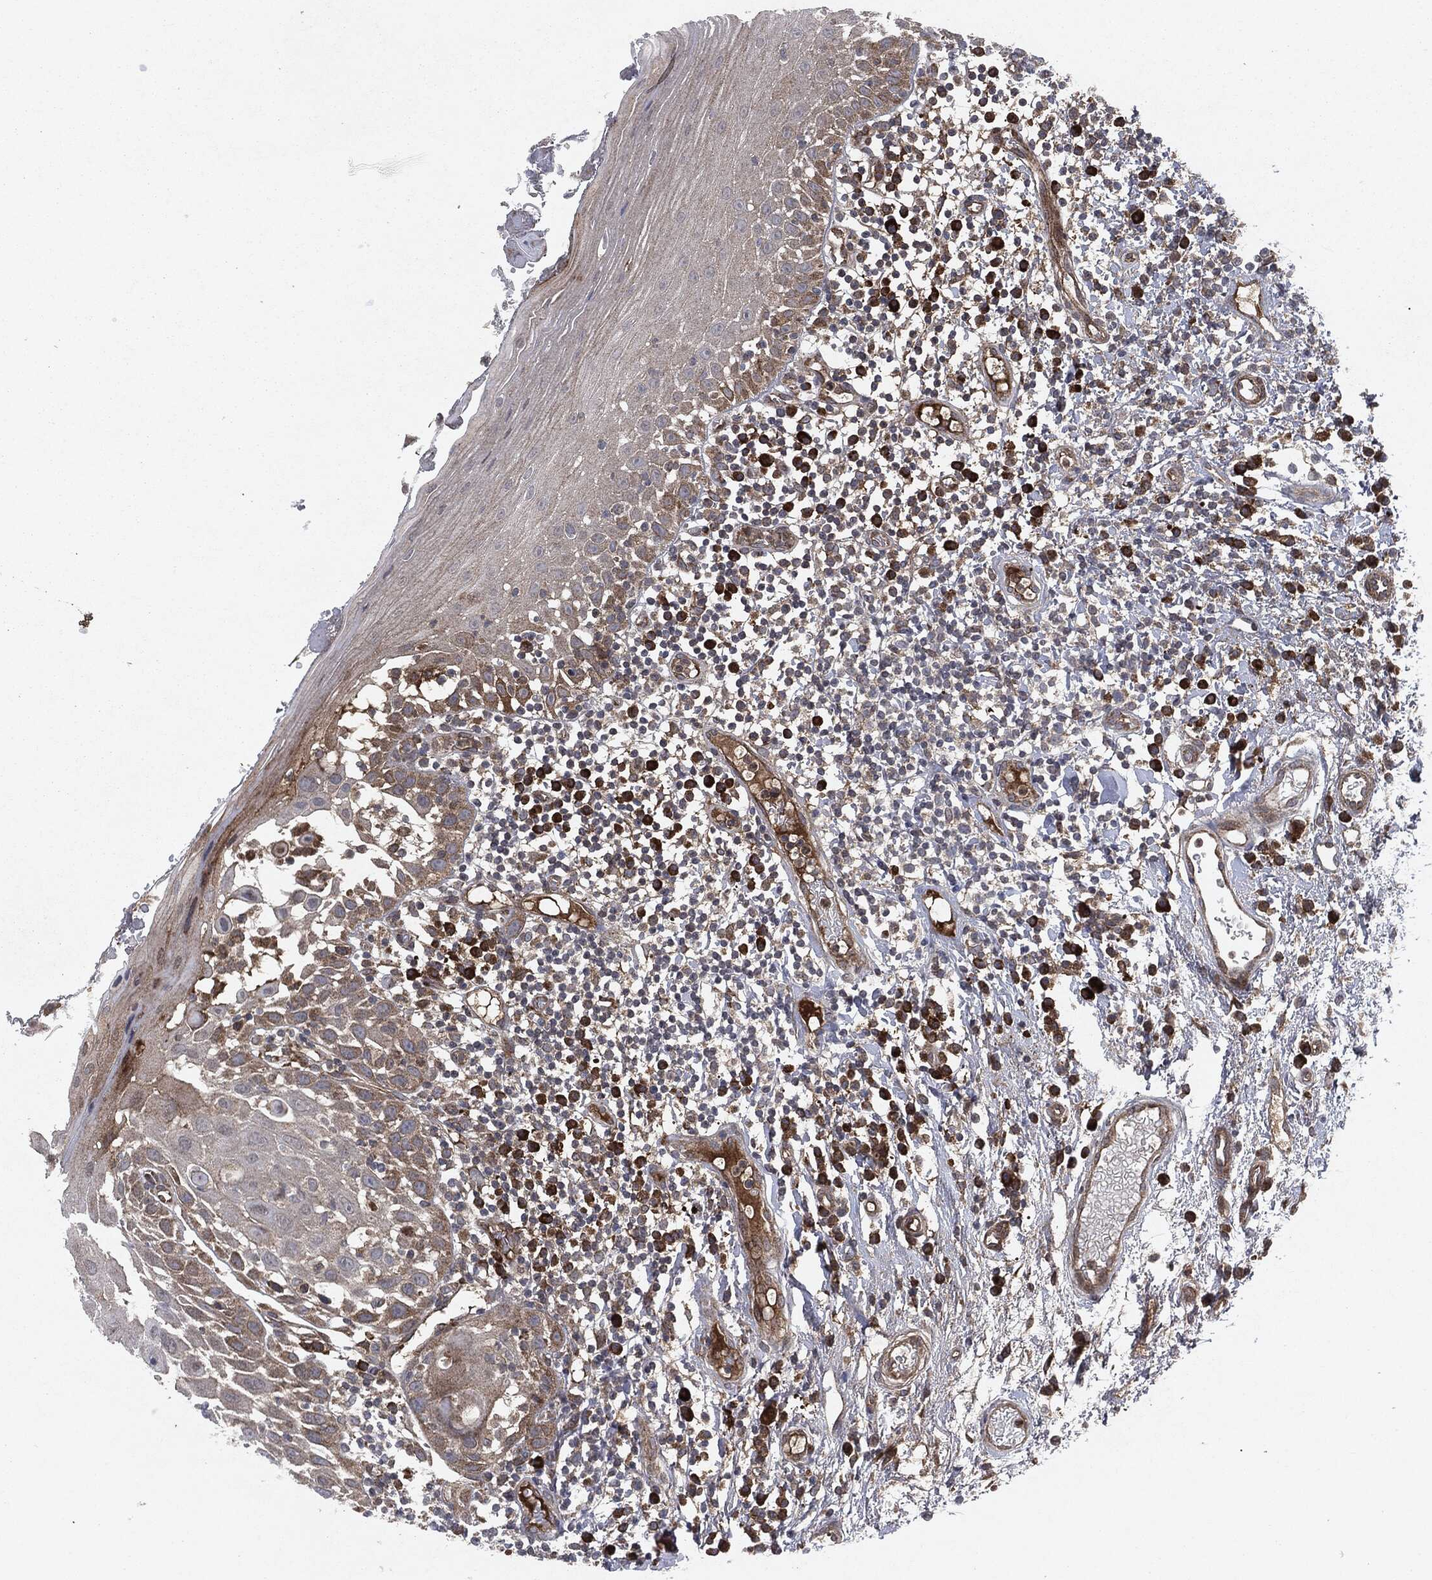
{"staining": {"intensity": "moderate", "quantity": "25%-75%", "location": "cytoplasmic/membranous"}, "tissue": "oral mucosa", "cell_type": "Squamous epithelial cells", "image_type": "normal", "snomed": [{"axis": "morphology", "description": "Normal tissue, NOS"}, {"axis": "morphology", "description": "Squamous cell carcinoma, NOS"}, {"axis": "topography", "description": "Oral tissue"}, {"axis": "topography", "description": "Tounge, NOS"}, {"axis": "topography", "description": "Head-Neck"}], "caption": "Oral mucosa stained with immunohistochemistry (IHC) exhibits moderate cytoplasmic/membranous expression in about 25%-75% of squamous epithelial cells.", "gene": "RAF1", "patient": {"sex": "female", "age": 80}}